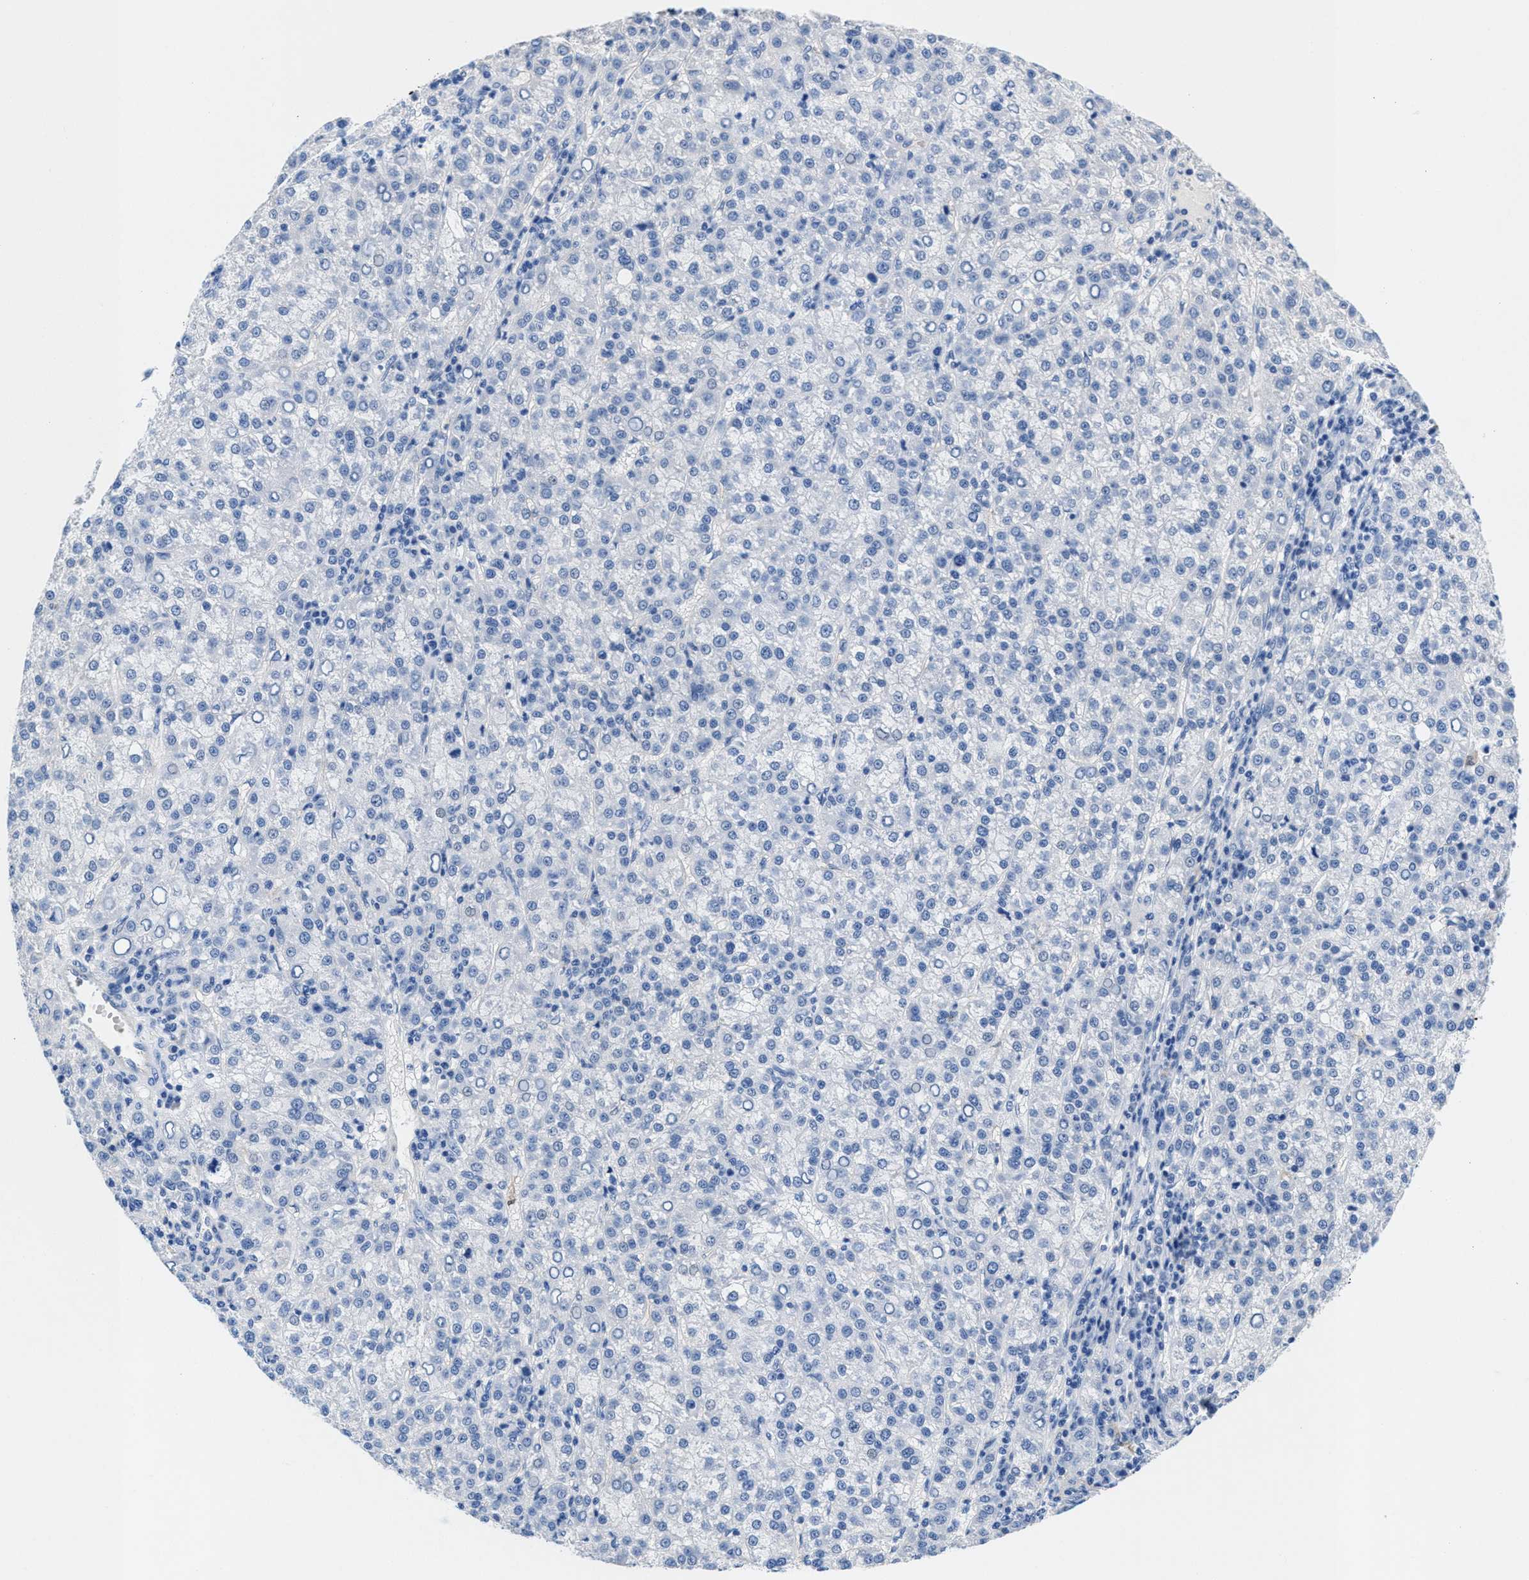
{"staining": {"intensity": "negative", "quantity": "none", "location": "none"}, "tissue": "liver cancer", "cell_type": "Tumor cells", "image_type": "cancer", "snomed": [{"axis": "morphology", "description": "Carcinoma, Hepatocellular, NOS"}, {"axis": "topography", "description": "Liver"}], "caption": "Immunohistochemical staining of liver cancer (hepatocellular carcinoma) shows no significant positivity in tumor cells.", "gene": "SLFN13", "patient": {"sex": "female", "age": 58}}